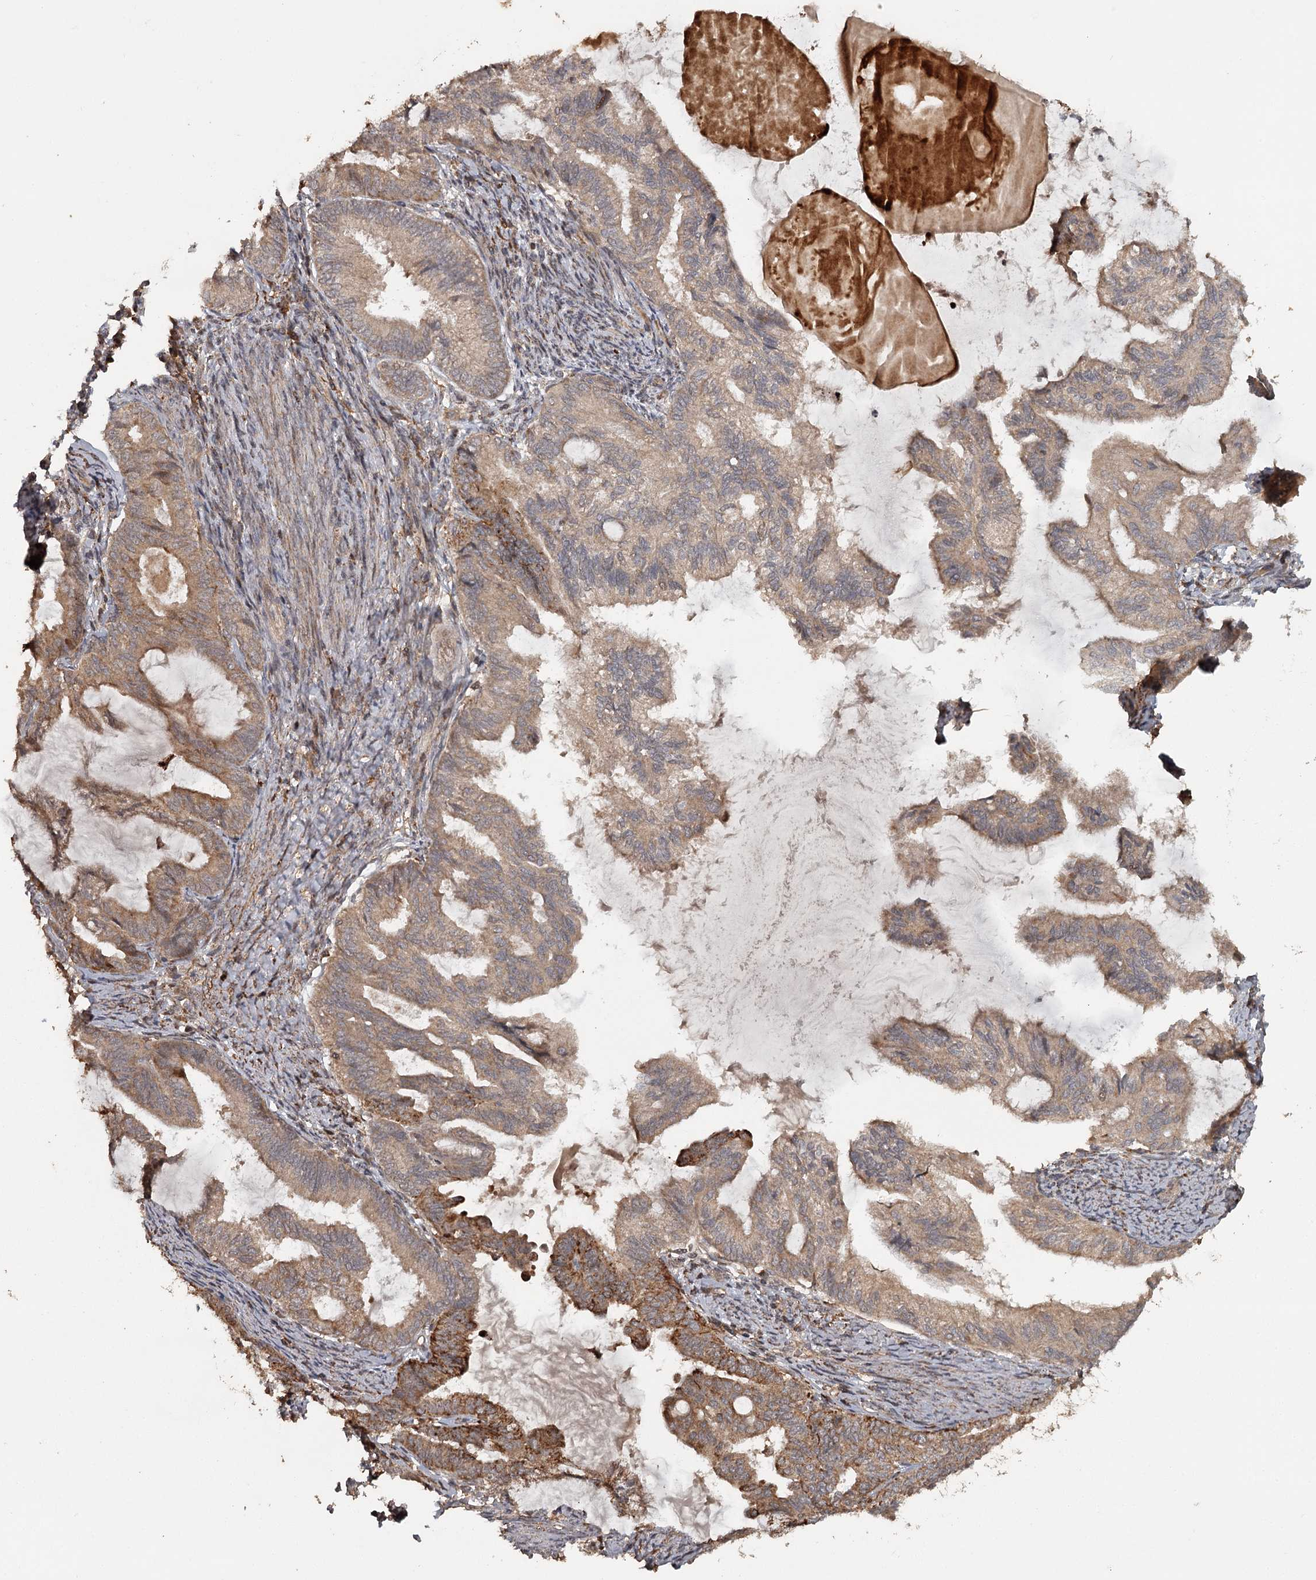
{"staining": {"intensity": "moderate", "quantity": ">75%", "location": "cytoplasmic/membranous"}, "tissue": "endometrial cancer", "cell_type": "Tumor cells", "image_type": "cancer", "snomed": [{"axis": "morphology", "description": "Adenocarcinoma, NOS"}, {"axis": "topography", "description": "Endometrium"}], "caption": "Protein staining of endometrial cancer (adenocarcinoma) tissue reveals moderate cytoplasmic/membranous positivity in about >75% of tumor cells. The protein of interest is stained brown, and the nuclei are stained in blue (DAB (3,3'-diaminobenzidine) IHC with brightfield microscopy, high magnification).", "gene": "FAXC", "patient": {"sex": "female", "age": 86}}